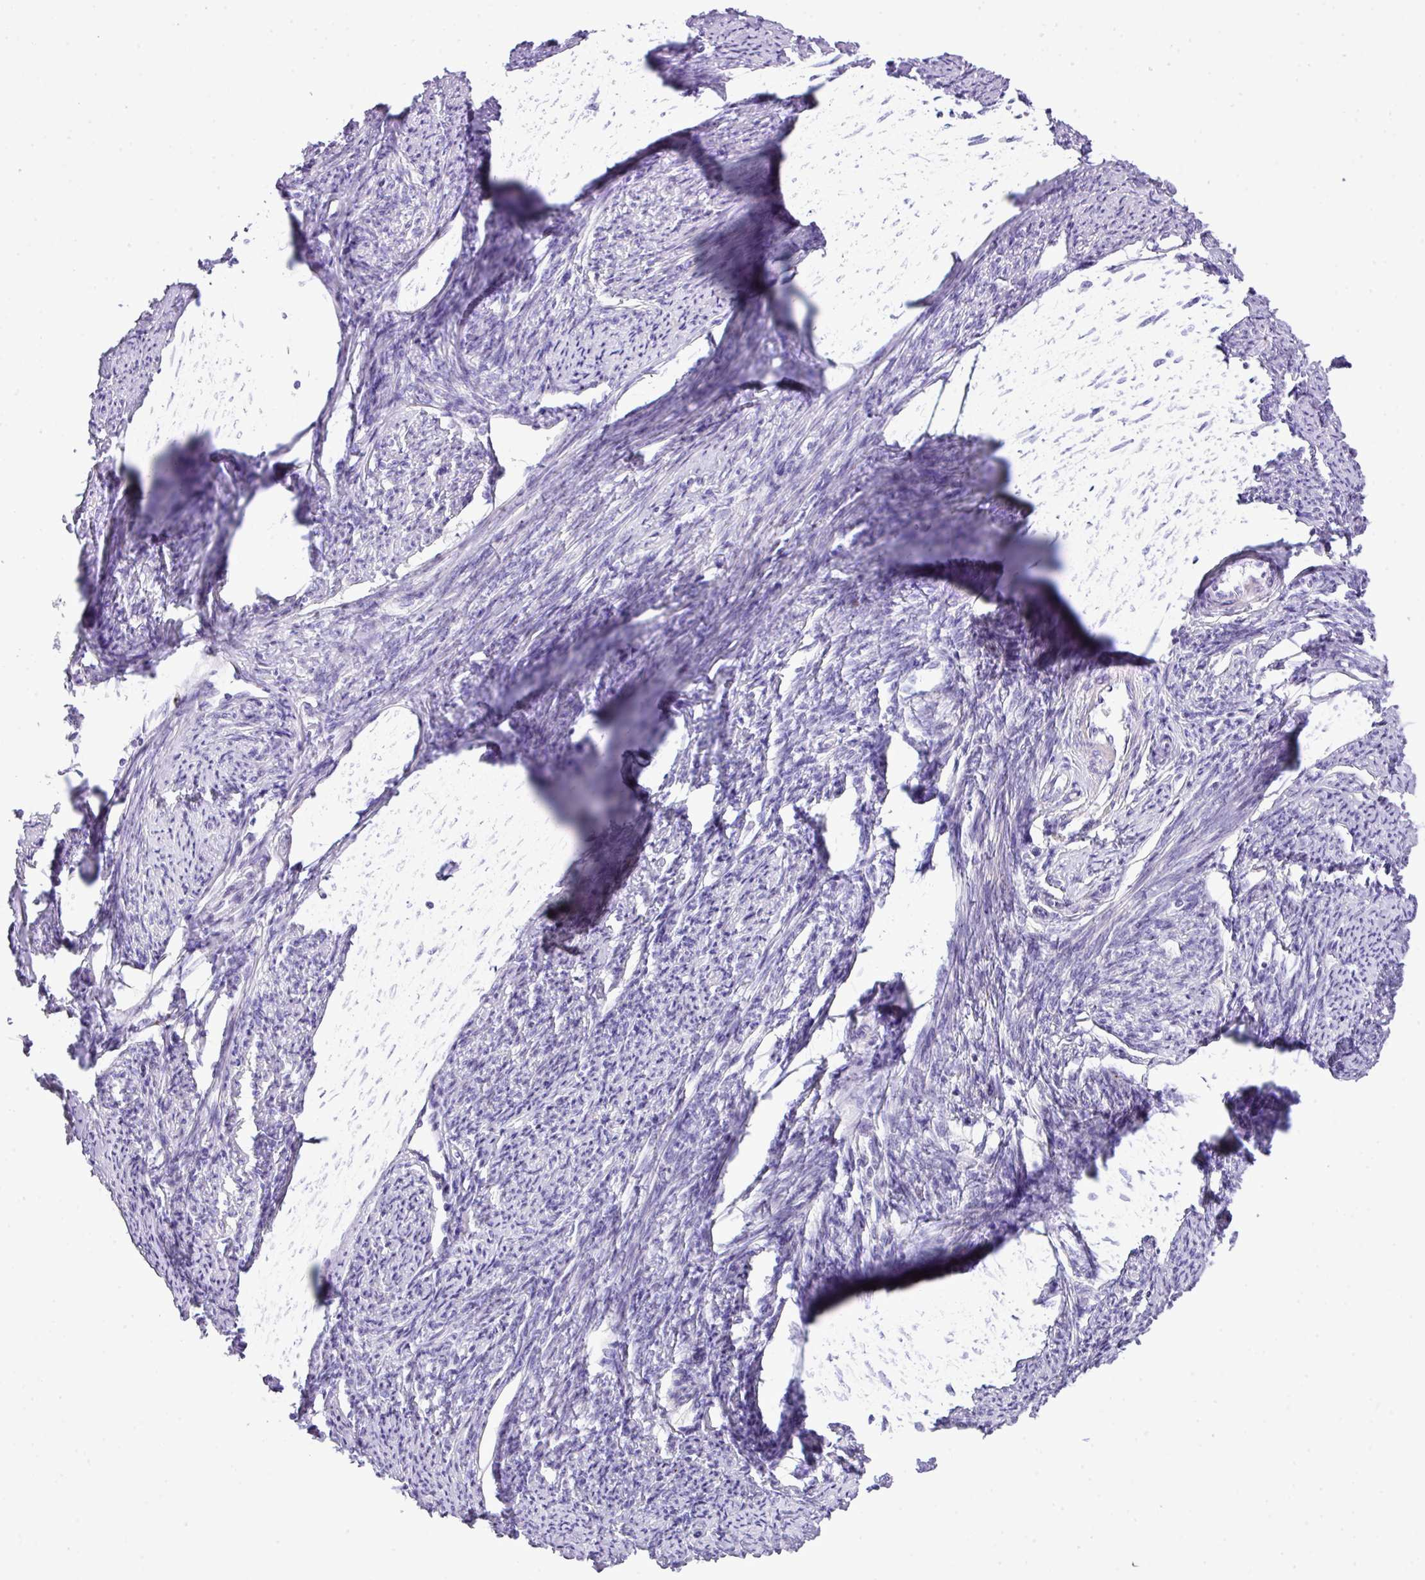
{"staining": {"intensity": "negative", "quantity": "none", "location": "none"}, "tissue": "smooth muscle", "cell_type": "Smooth muscle cells", "image_type": "normal", "snomed": [{"axis": "morphology", "description": "Normal tissue, NOS"}, {"axis": "topography", "description": "Smooth muscle"}, {"axis": "topography", "description": "Uterus"}], "caption": "DAB immunohistochemical staining of benign smooth muscle reveals no significant positivity in smooth muscle cells. (Brightfield microscopy of DAB (3,3'-diaminobenzidine) immunohistochemistry (IHC) at high magnification).", "gene": "RCAN2", "patient": {"sex": "female", "age": 59}}